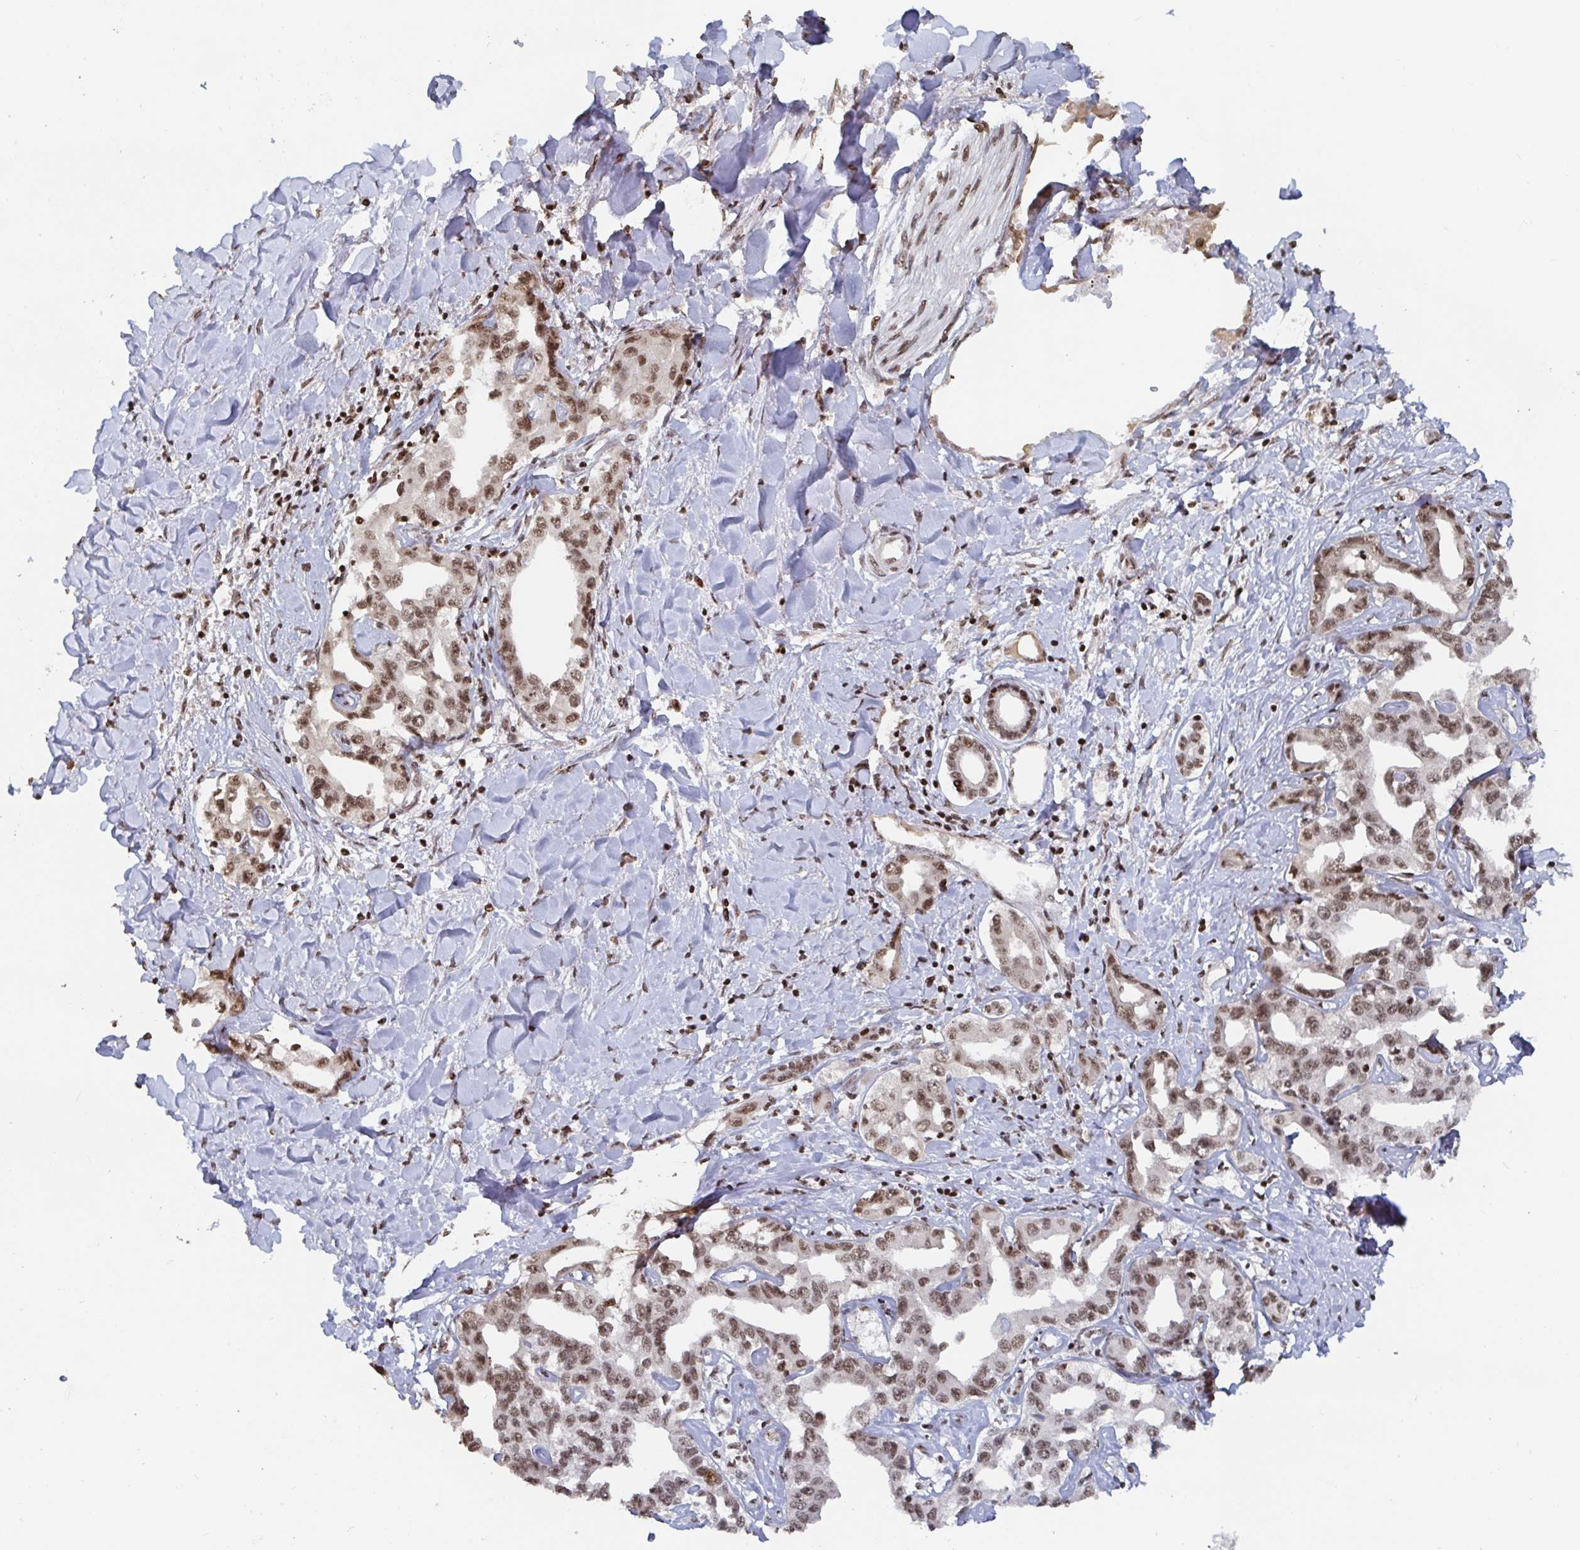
{"staining": {"intensity": "moderate", "quantity": ">75%", "location": "nuclear"}, "tissue": "liver cancer", "cell_type": "Tumor cells", "image_type": "cancer", "snomed": [{"axis": "morphology", "description": "Cholangiocarcinoma"}, {"axis": "topography", "description": "Liver"}], "caption": "Liver cancer stained for a protein reveals moderate nuclear positivity in tumor cells.", "gene": "ZDHHC12", "patient": {"sex": "male", "age": 59}}